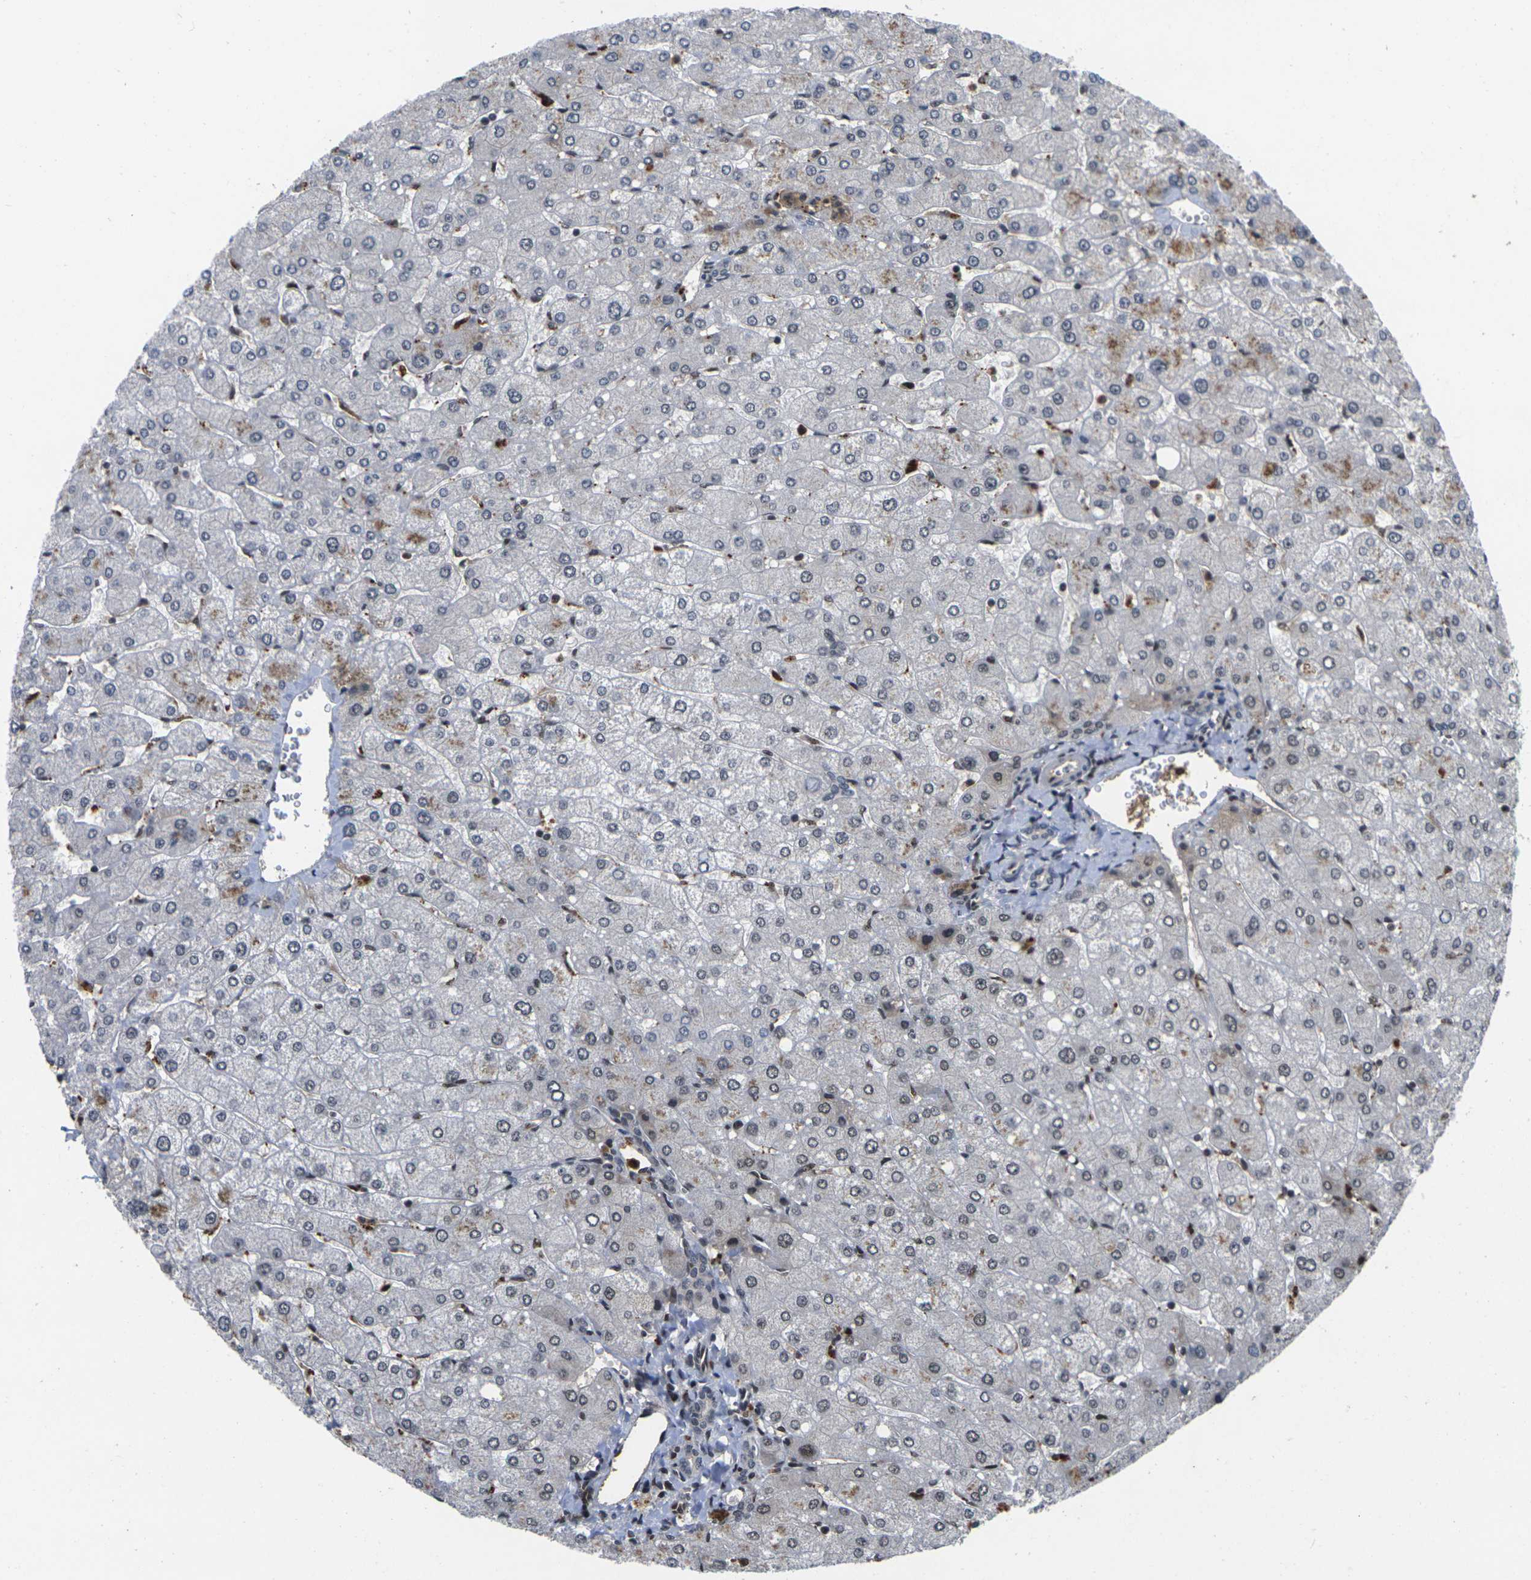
{"staining": {"intensity": "negative", "quantity": "none", "location": "none"}, "tissue": "liver", "cell_type": "Cholangiocytes", "image_type": "normal", "snomed": [{"axis": "morphology", "description": "Normal tissue, NOS"}, {"axis": "topography", "description": "Liver"}], "caption": "The immunohistochemistry (IHC) photomicrograph has no significant positivity in cholangiocytes of liver.", "gene": "GTF2E1", "patient": {"sex": "male", "age": 55}}